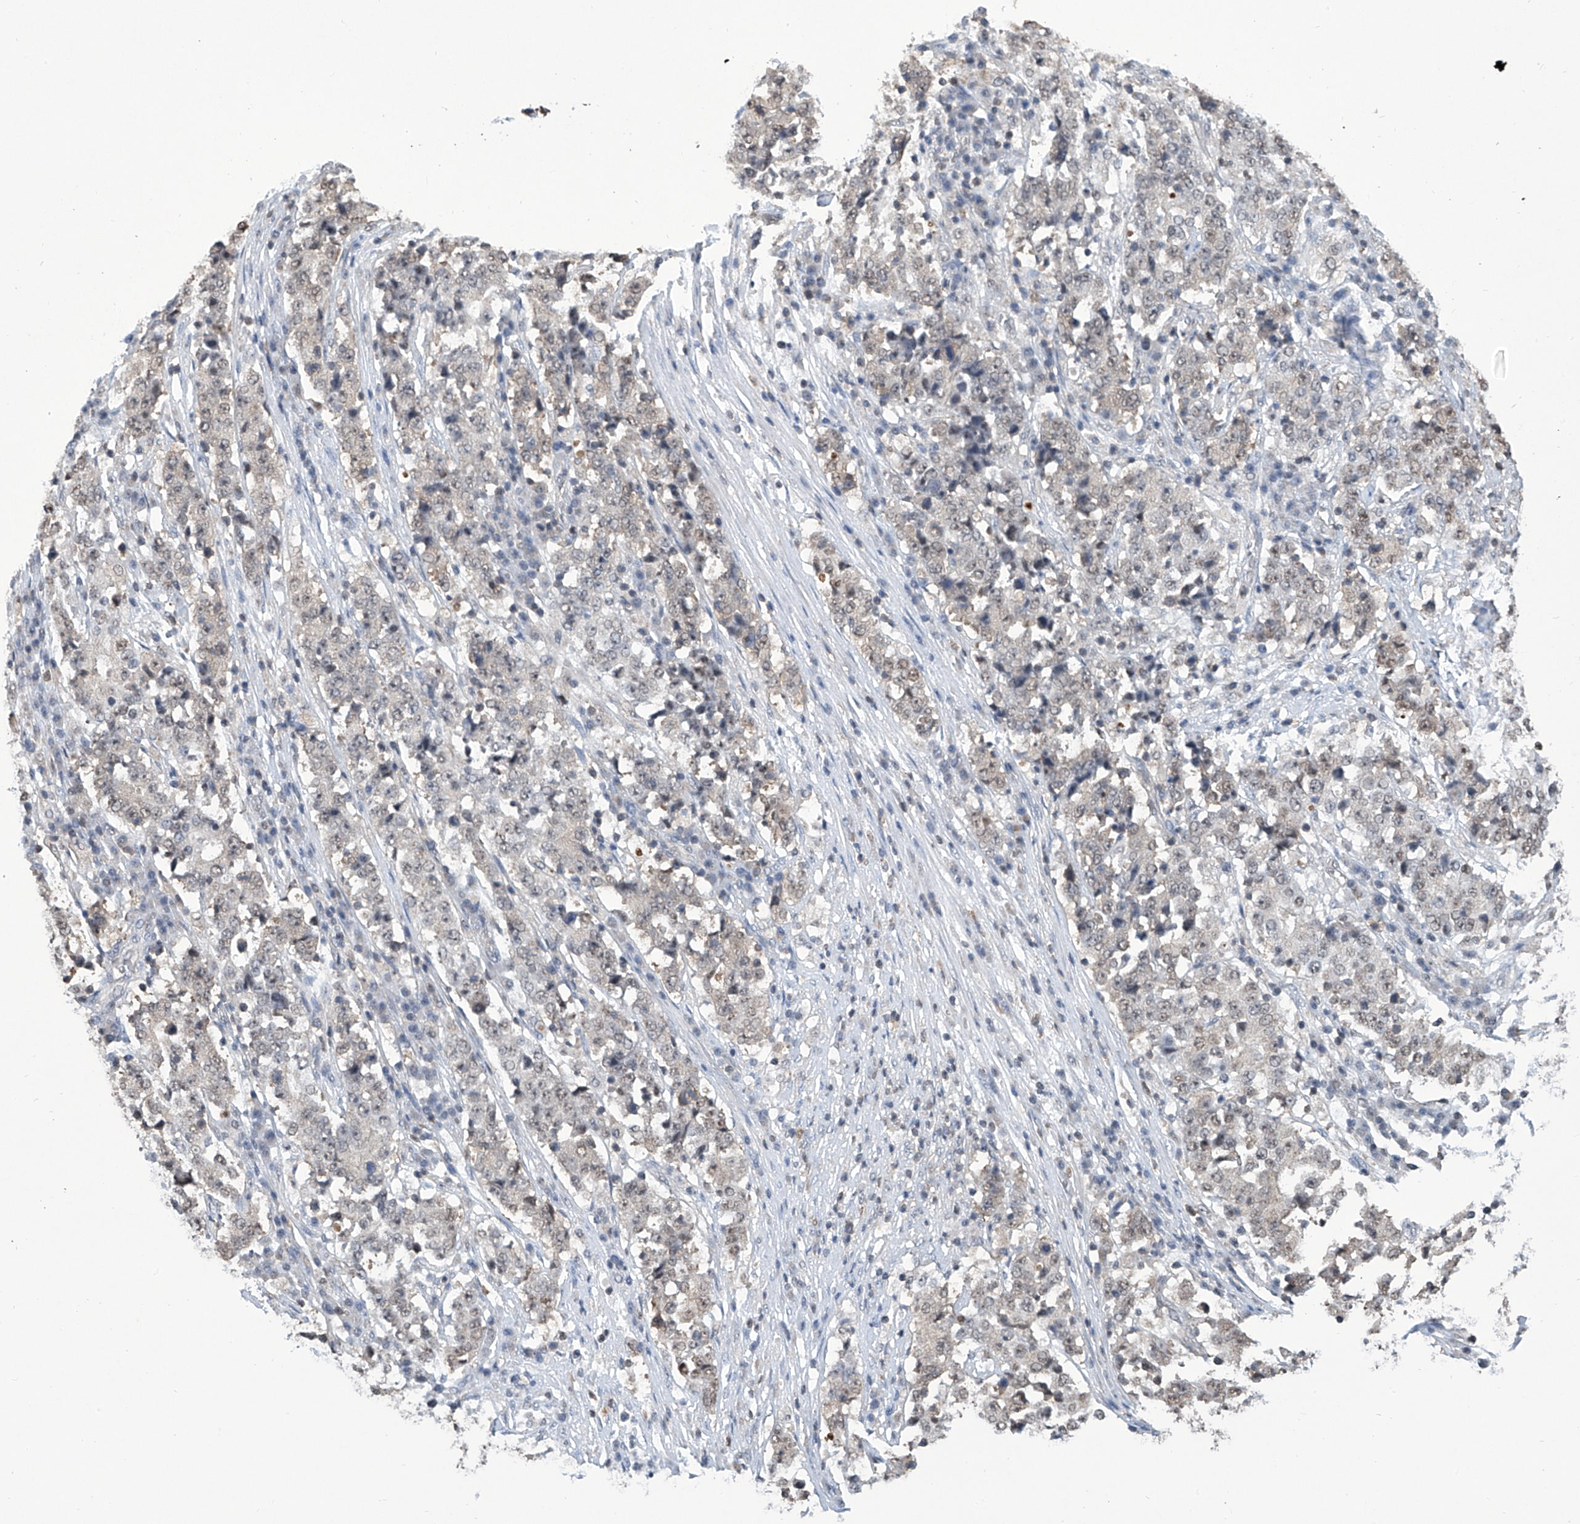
{"staining": {"intensity": "weak", "quantity": ">75%", "location": "nuclear"}, "tissue": "stomach cancer", "cell_type": "Tumor cells", "image_type": "cancer", "snomed": [{"axis": "morphology", "description": "Adenocarcinoma, NOS"}, {"axis": "topography", "description": "Stomach"}], "caption": "Stomach adenocarcinoma stained with IHC displays weak nuclear positivity in about >75% of tumor cells.", "gene": "SREBF2", "patient": {"sex": "male", "age": 59}}